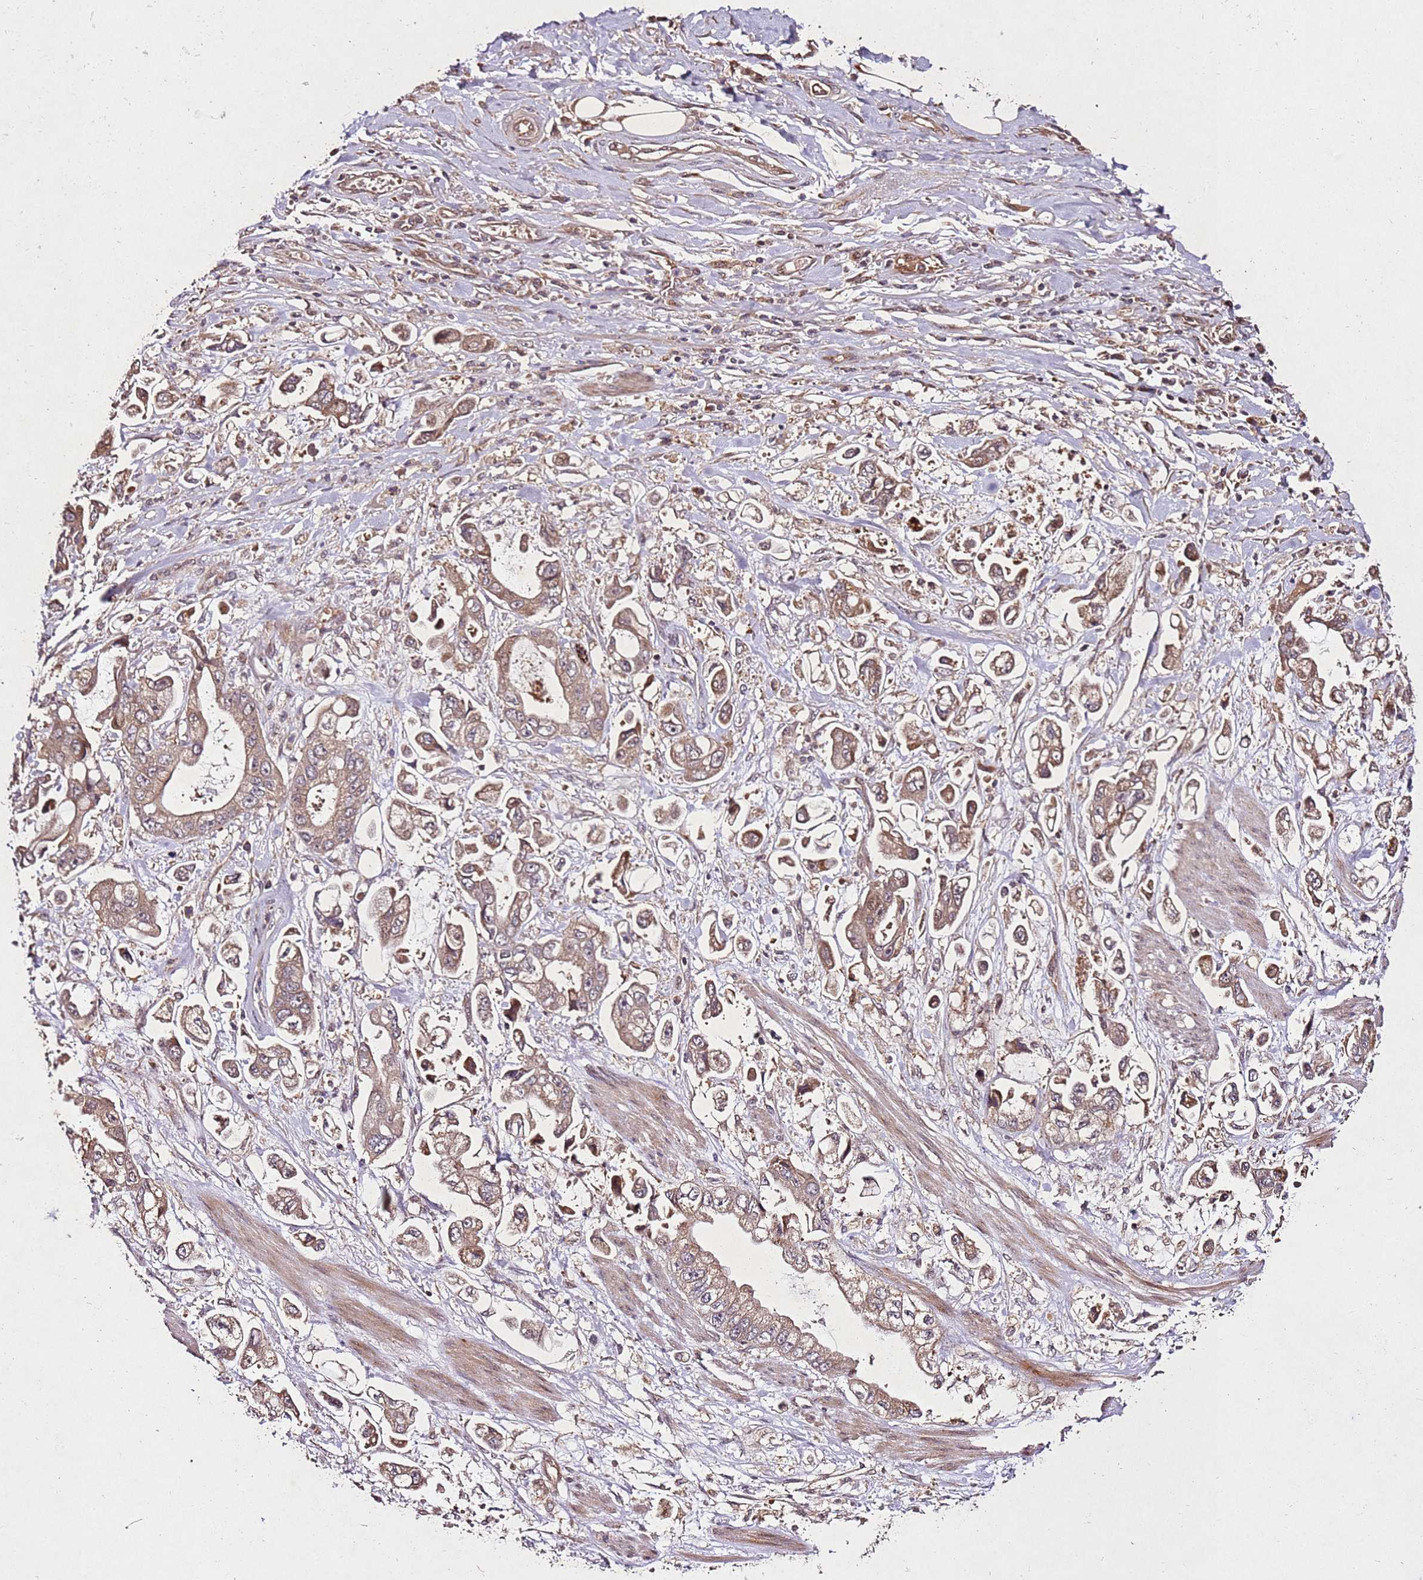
{"staining": {"intensity": "moderate", "quantity": ">75%", "location": "cytoplasmic/membranous"}, "tissue": "stomach cancer", "cell_type": "Tumor cells", "image_type": "cancer", "snomed": [{"axis": "morphology", "description": "Adenocarcinoma, NOS"}, {"axis": "topography", "description": "Stomach"}], "caption": "Stomach adenocarcinoma stained for a protein exhibits moderate cytoplasmic/membranous positivity in tumor cells.", "gene": "PTMA", "patient": {"sex": "male", "age": 62}}